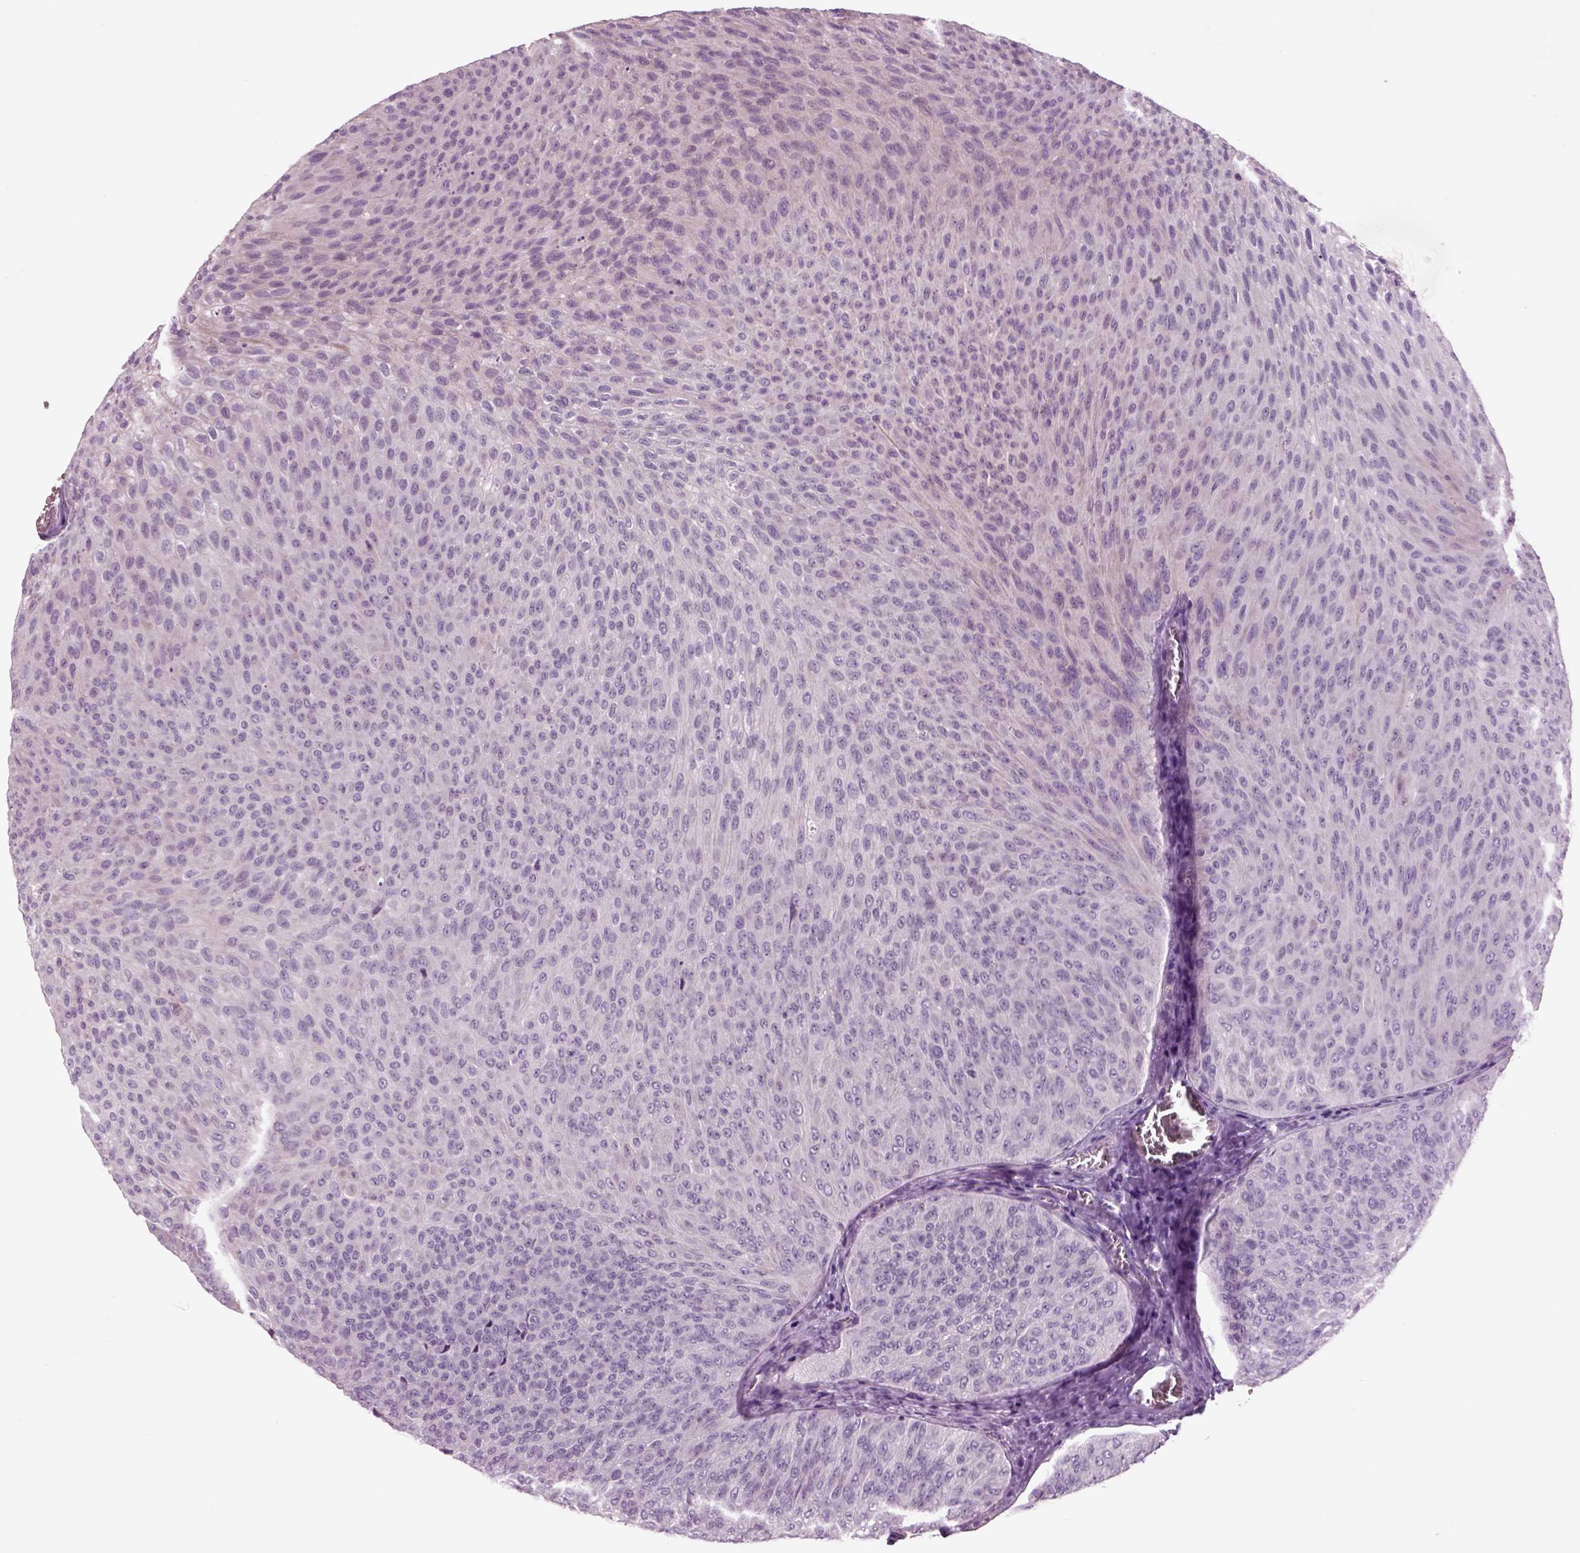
{"staining": {"intensity": "negative", "quantity": "none", "location": "none"}, "tissue": "urothelial cancer", "cell_type": "Tumor cells", "image_type": "cancer", "snomed": [{"axis": "morphology", "description": "Urothelial carcinoma, Low grade"}, {"axis": "topography", "description": "Urinary bladder"}], "caption": "This is a image of immunohistochemistry staining of urothelial carcinoma (low-grade), which shows no expression in tumor cells.", "gene": "CHGB", "patient": {"sex": "male", "age": 78}}